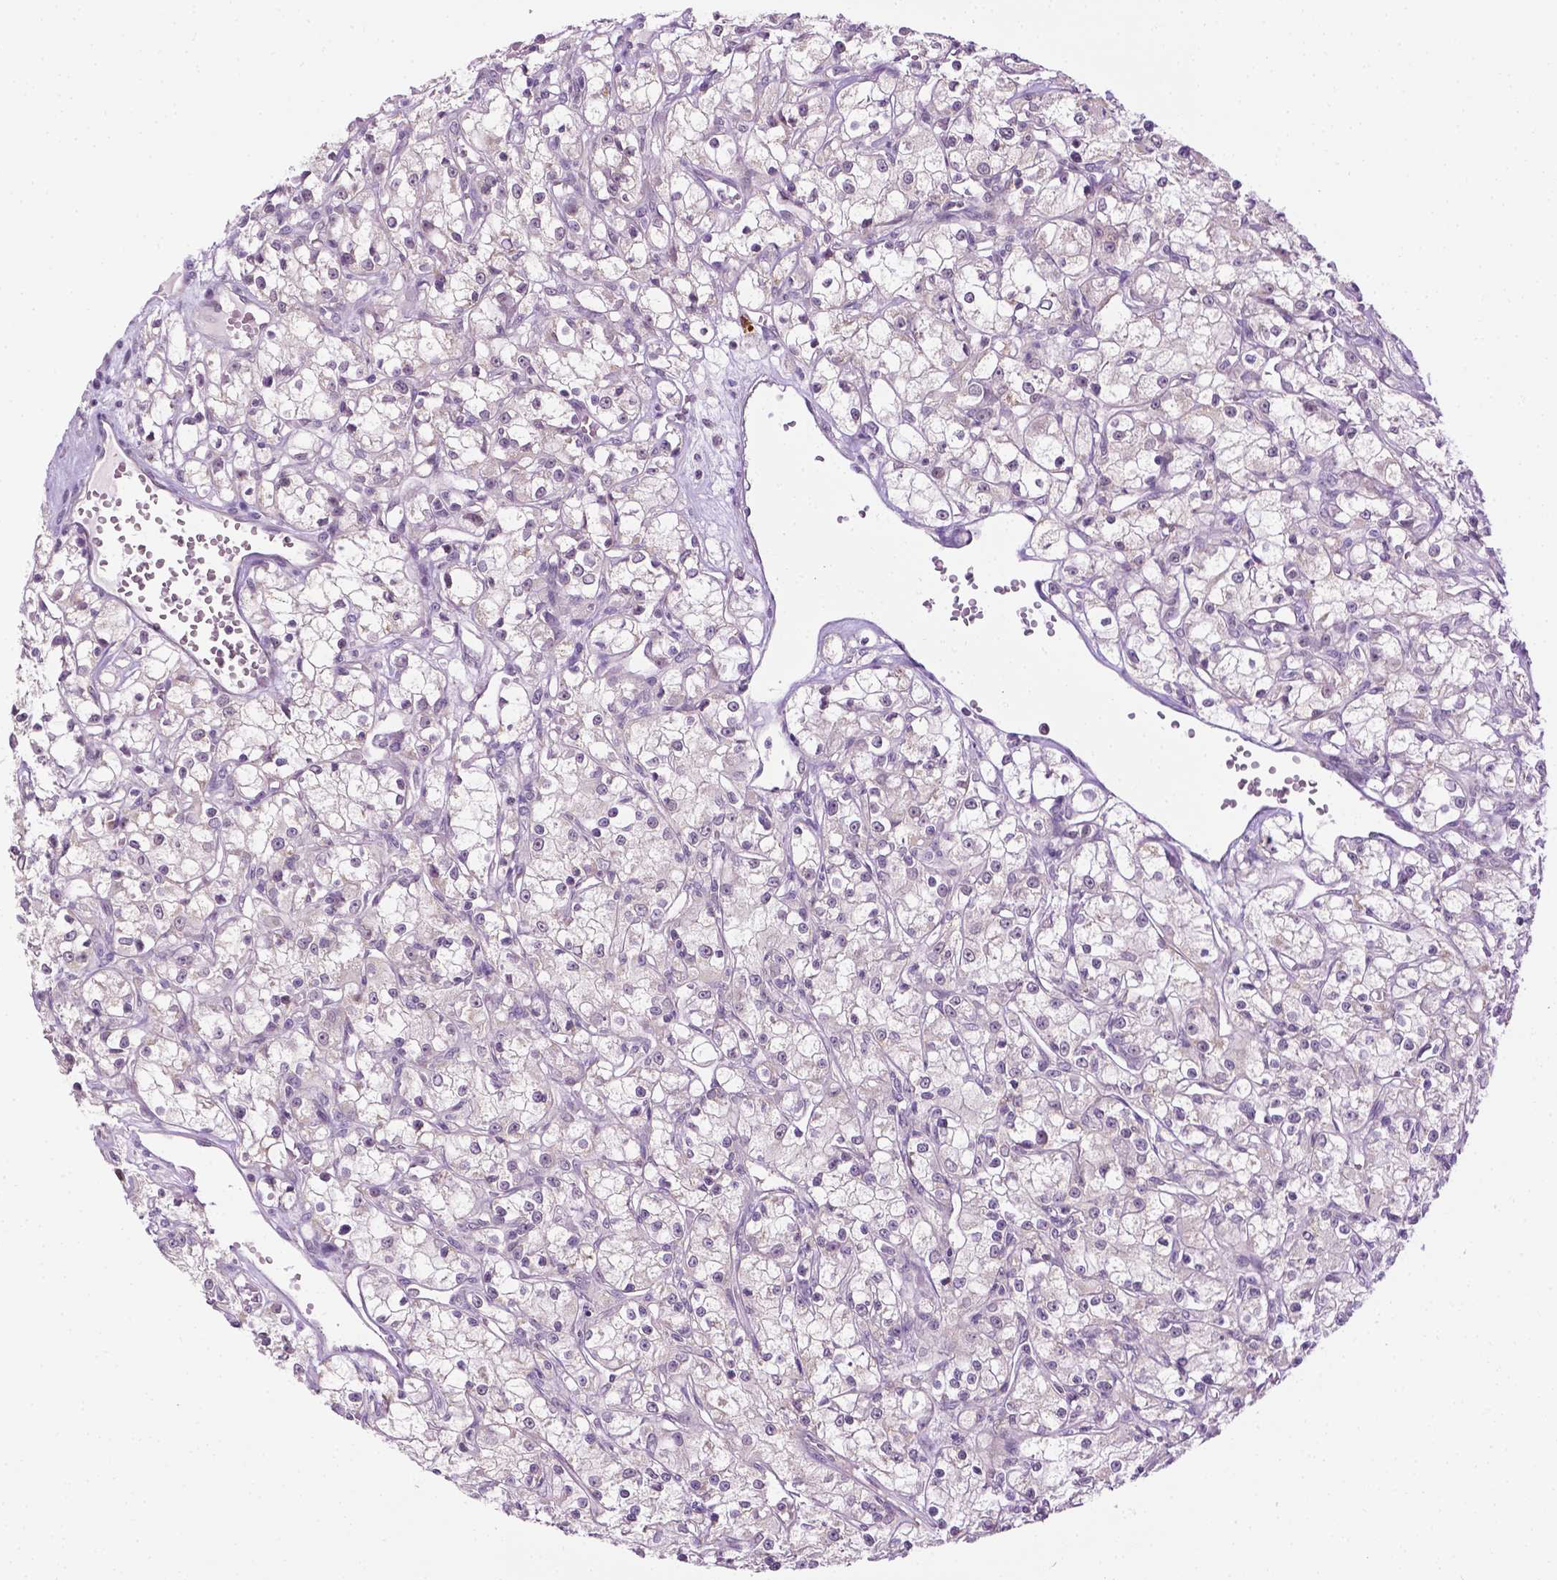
{"staining": {"intensity": "negative", "quantity": "none", "location": "none"}, "tissue": "renal cancer", "cell_type": "Tumor cells", "image_type": "cancer", "snomed": [{"axis": "morphology", "description": "Adenocarcinoma, NOS"}, {"axis": "topography", "description": "Kidney"}], "caption": "There is no significant staining in tumor cells of adenocarcinoma (renal).", "gene": "DENND4A", "patient": {"sex": "female", "age": 59}}